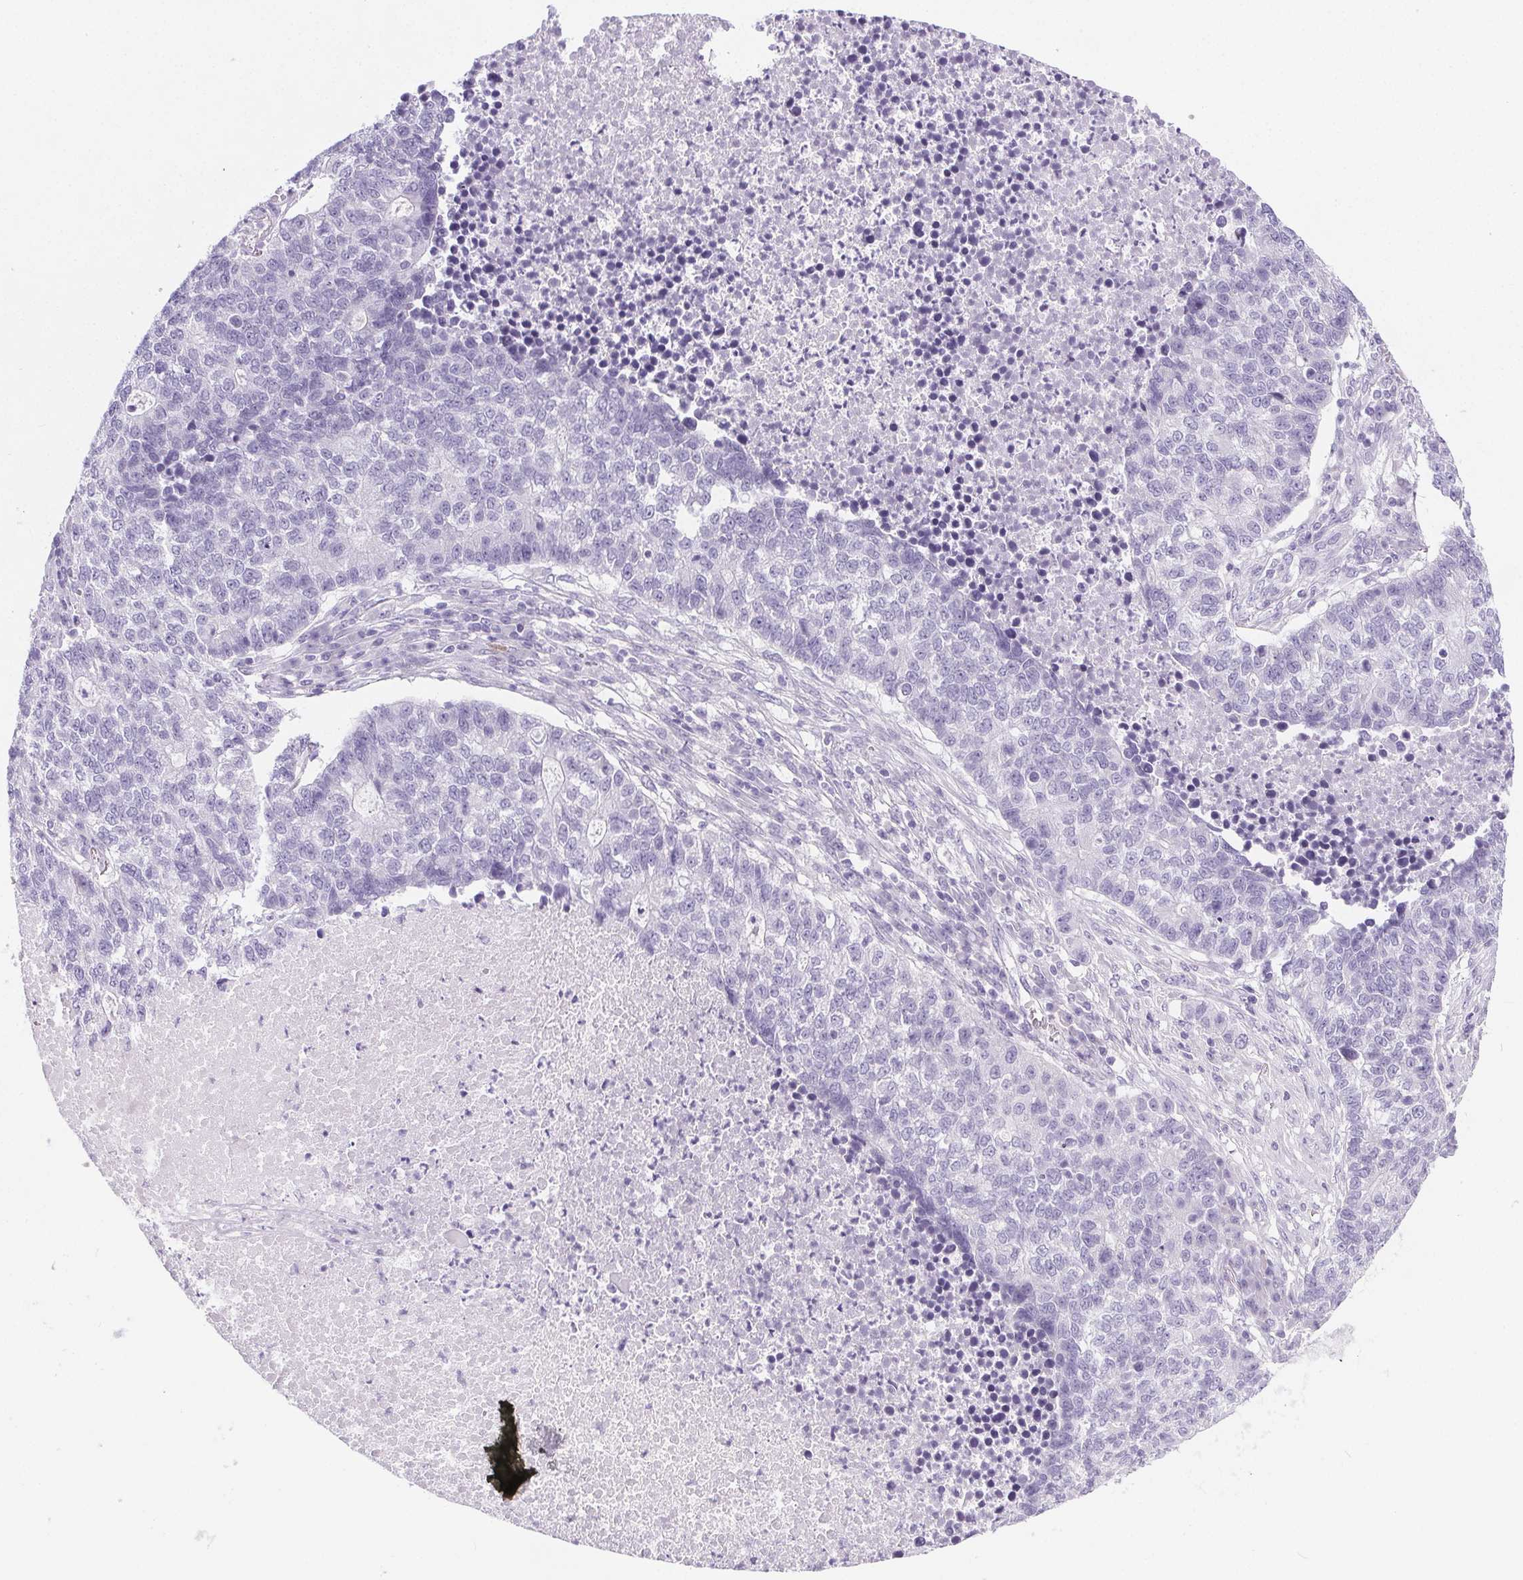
{"staining": {"intensity": "negative", "quantity": "none", "location": "none"}, "tissue": "lung cancer", "cell_type": "Tumor cells", "image_type": "cancer", "snomed": [{"axis": "morphology", "description": "Adenocarcinoma, NOS"}, {"axis": "topography", "description": "Lung"}], "caption": "Lung adenocarcinoma was stained to show a protein in brown. There is no significant staining in tumor cells. (DAB (3,3'-diaminobenzidine) immunohistochemistry (IHC) visualized using brightfield microscopy, high magnification).", "gene": "ELAVL2", "patient": {"sex": "male", "age": 57}}